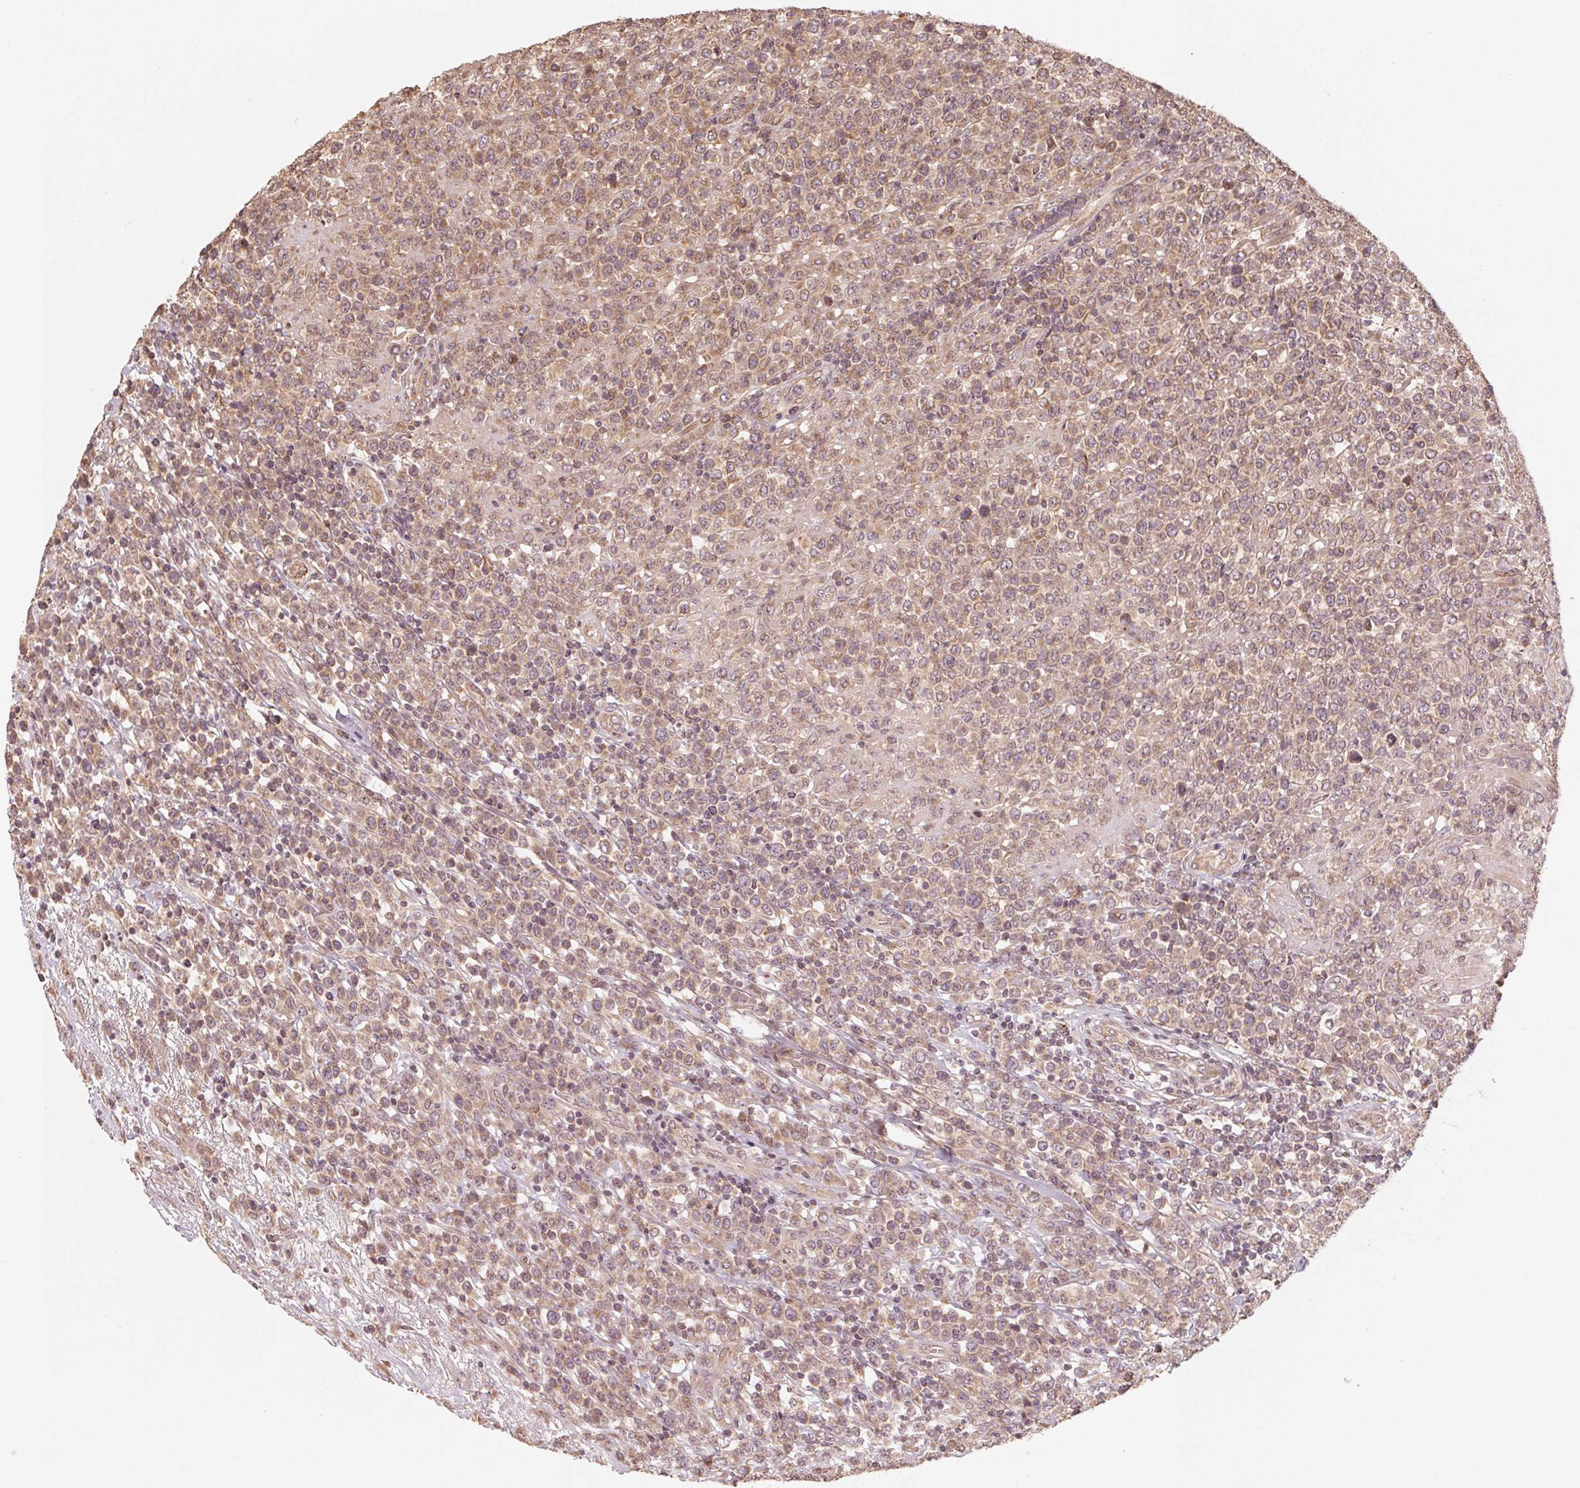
{"staining": {"intensity": "weak", "quantity": "25%-75%", "location": "cytoplasmic/membranous,nuclear"}, "tissue": "lymphoma", "cell_type": "Tumor cells", "image_type": "cancer", "snomed": [{"axis": "morphology", "description": "Malignant lymphoma, non-Hodgkin's type, High grade"}, {"axis": "topography", "description": "Soft tissue"}], "caption": "Malignant lymphoma, non-Hodgkin's type (high-grade) stained with a protein marker shows weak staining in tumor cells.", "gene": "WBP2", "patient": {"sex": "female", "age": 56}}